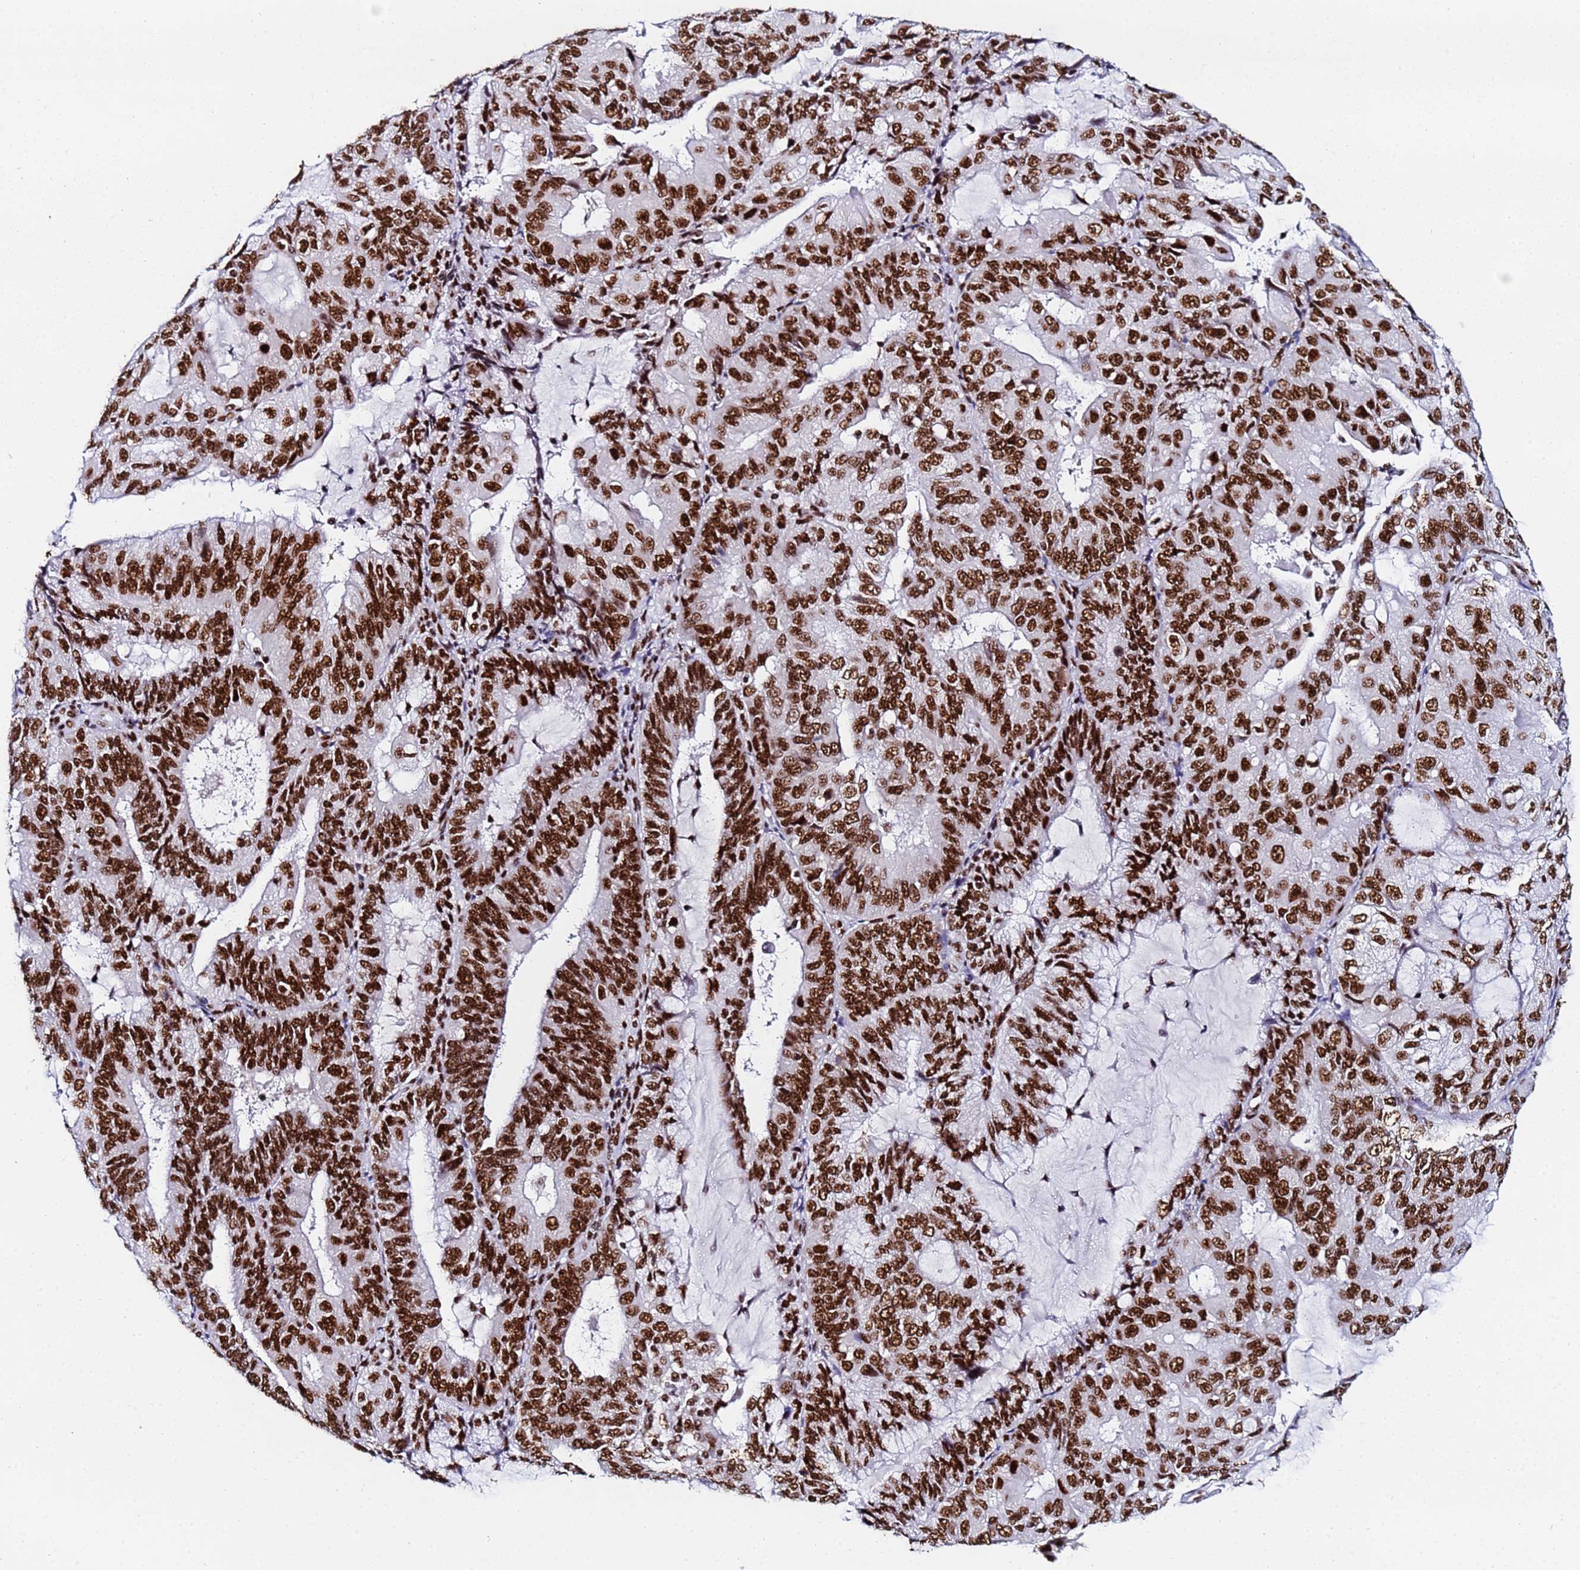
{"staining": {"intensity": "strong", "quantity": ">75%", "location": "nuclear"}, "tissue": "endometrial cancer", "cell_type": "Tumor cells", "image_type": "cancer", "snomed": [{"axis": "morphology", "description": "Adenocarcinoma, NOS"}, {"axis": "topography", "description": "Endometrium"}], "caption": "An IHC micrograph of tumor tissue is shown. Protein staining in brown highlights strong nuclear positivity in endometrial adenocarcinoma within tumor cells. The staining was performed using DAB to visualize the protein expression in brown, while the nuclei were stained in blue with hematoxylin (Magnification: 20x).", "gene": "SNRPA1", "patient": {"sex": "female", "age": 81}}